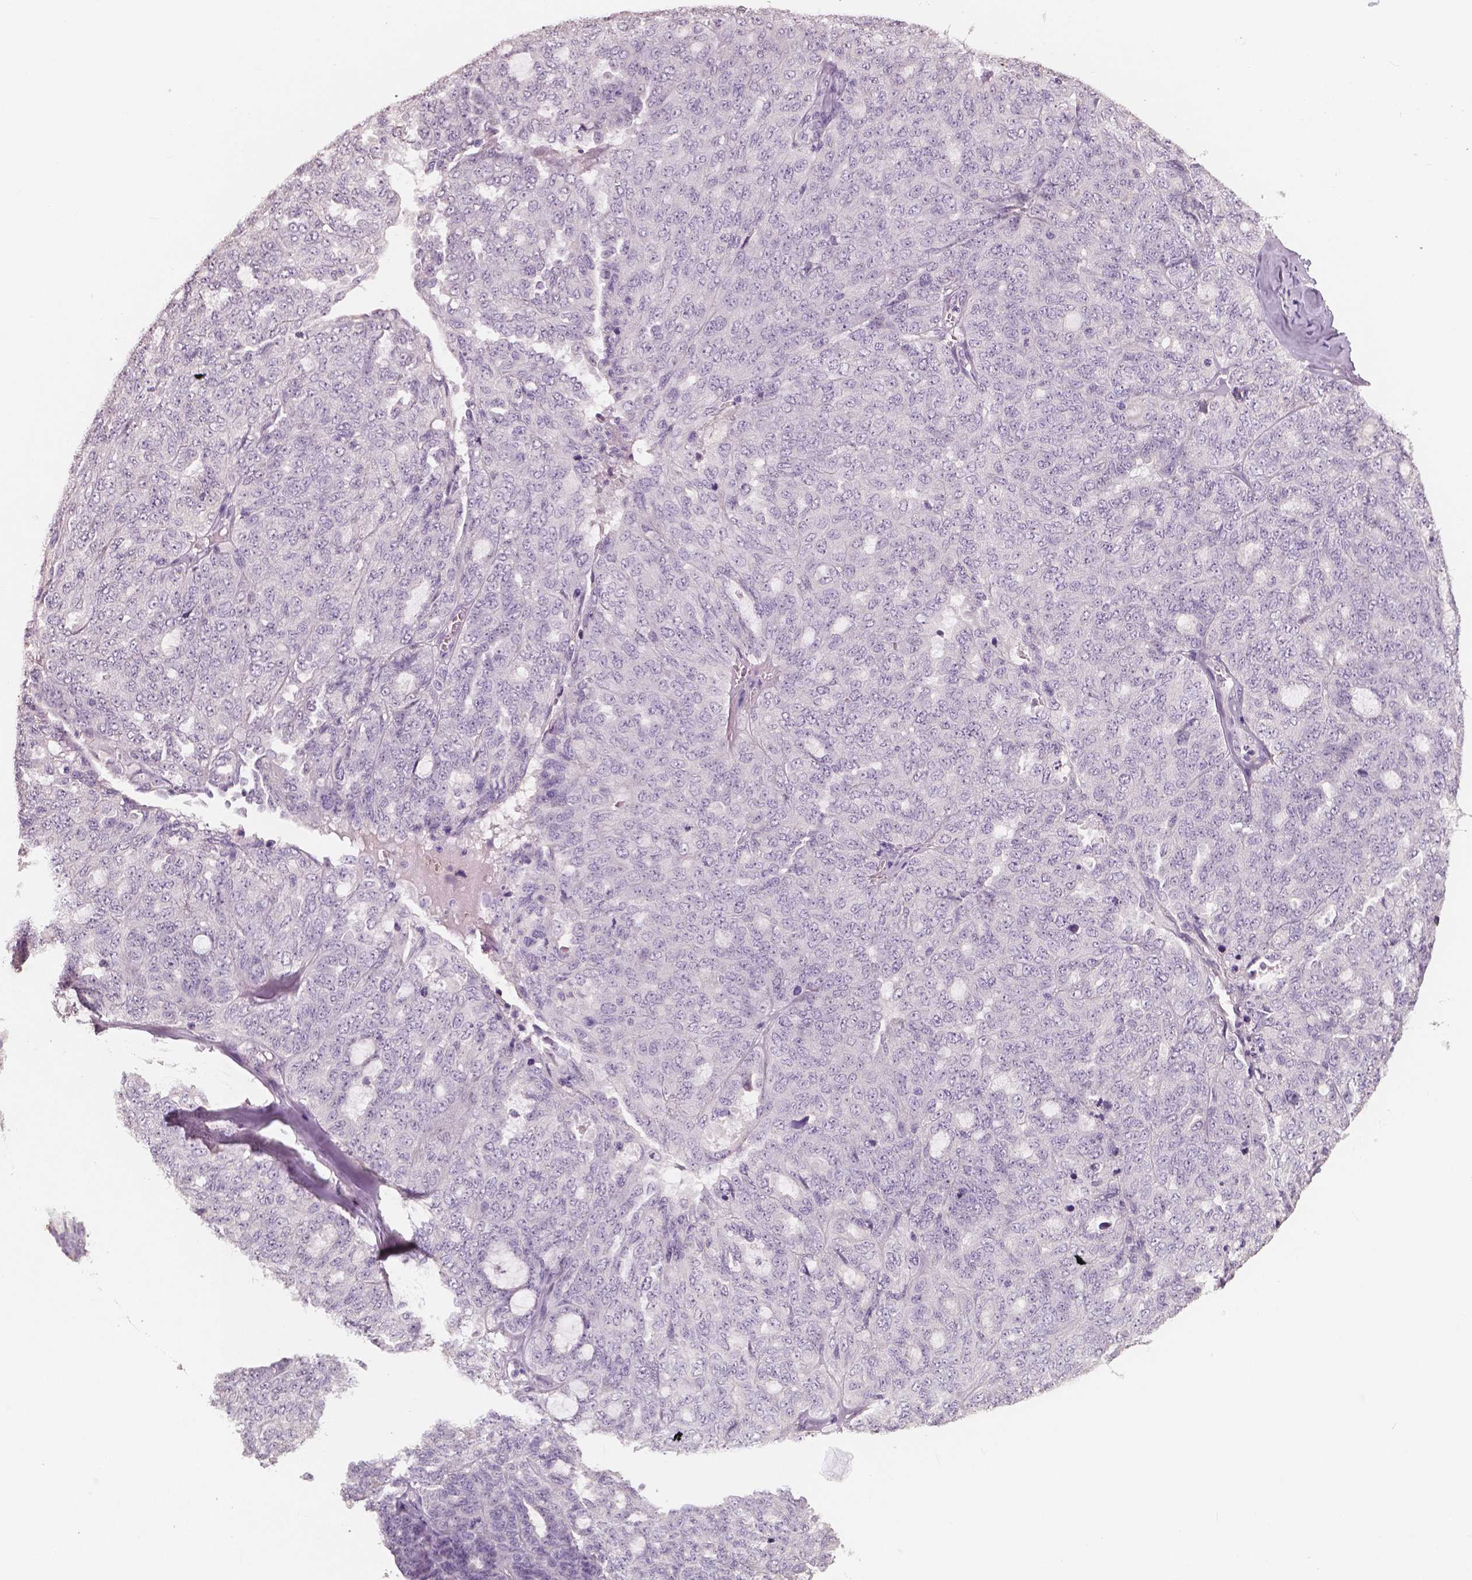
{"staining": {"intensity": "negative", "quantity": "none", "location": "none"}, "tissue": "ovarian cancer", "cell_type": "Tumor cells", "image_type": "cancer", "snomed": [{"axis": "morphology", "description": "Cystadenocarcinoma, serous, NOS"}, {"axis": "topography", "description": "Ovary"}], "caption": "A histopathology image of human ovarian cancer is negative for staining in tumor cells.", "gene": "NECAB1", "patient": {"sex": "female", "age": 71}}